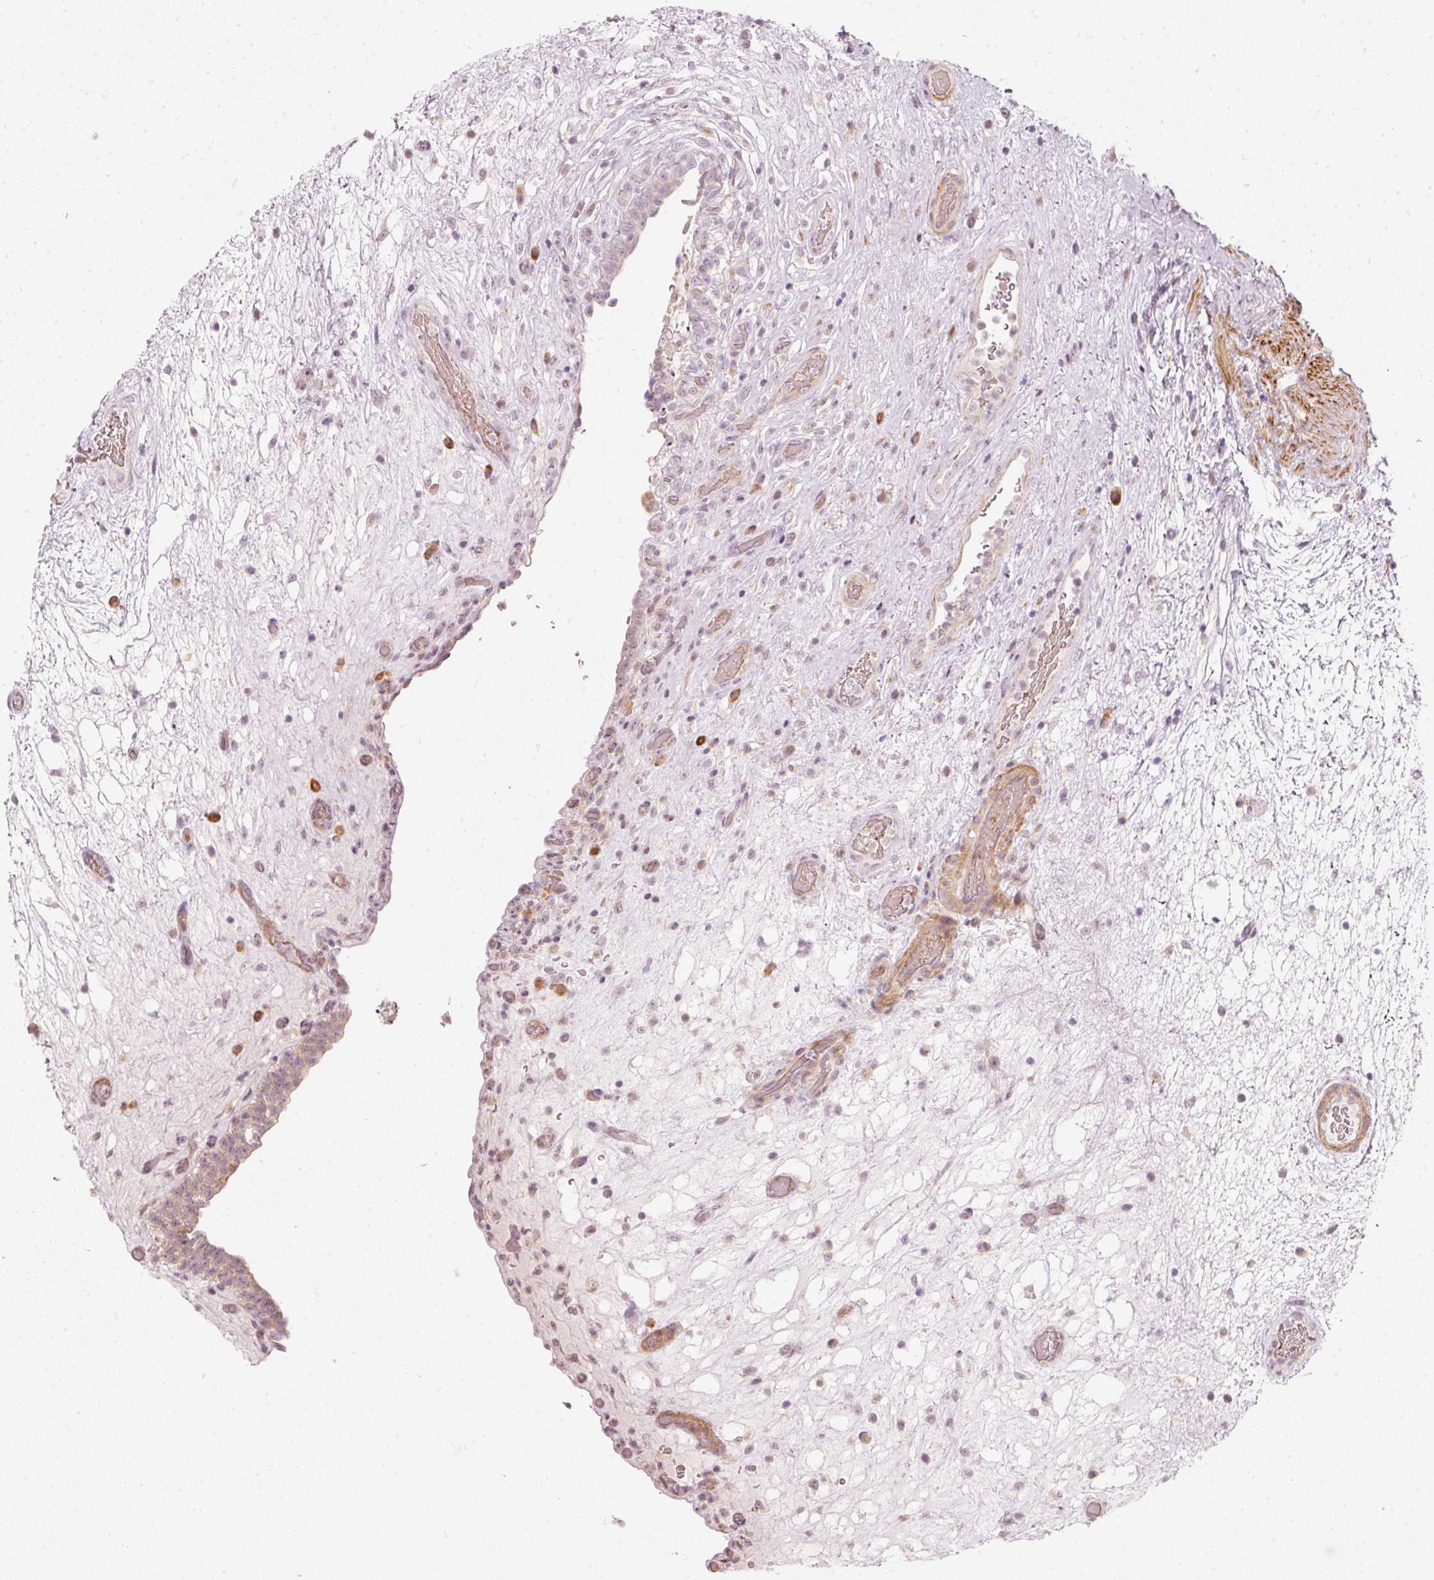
{"staining": {"intensity": "moderate", "quantity": "<25%", "location": "cytoplasmic/membranous"}, "tissue": "urinary bladder", "cell_type": "Urothelial cells", "image_type": "normal", "snomed": [{"axis": "morphology", "description": "Normal tissue, NOS"}, {"axis": "topography", "description": "Urinary bladder"}], "caption": "Immunohistochemical staining of unremarkable human urinary bladder shows low levels of moderate cytoplasmic/membranous expression in about <25% of urothelial cells. (Stains: DAB (3,3'-diaminobenzidine) in brown, nuclei in blue, Microscopy: brightfield microscopy at high magnification).", "gene": "KCNQ1", "patient": {"sex": "male", "age": 71}}